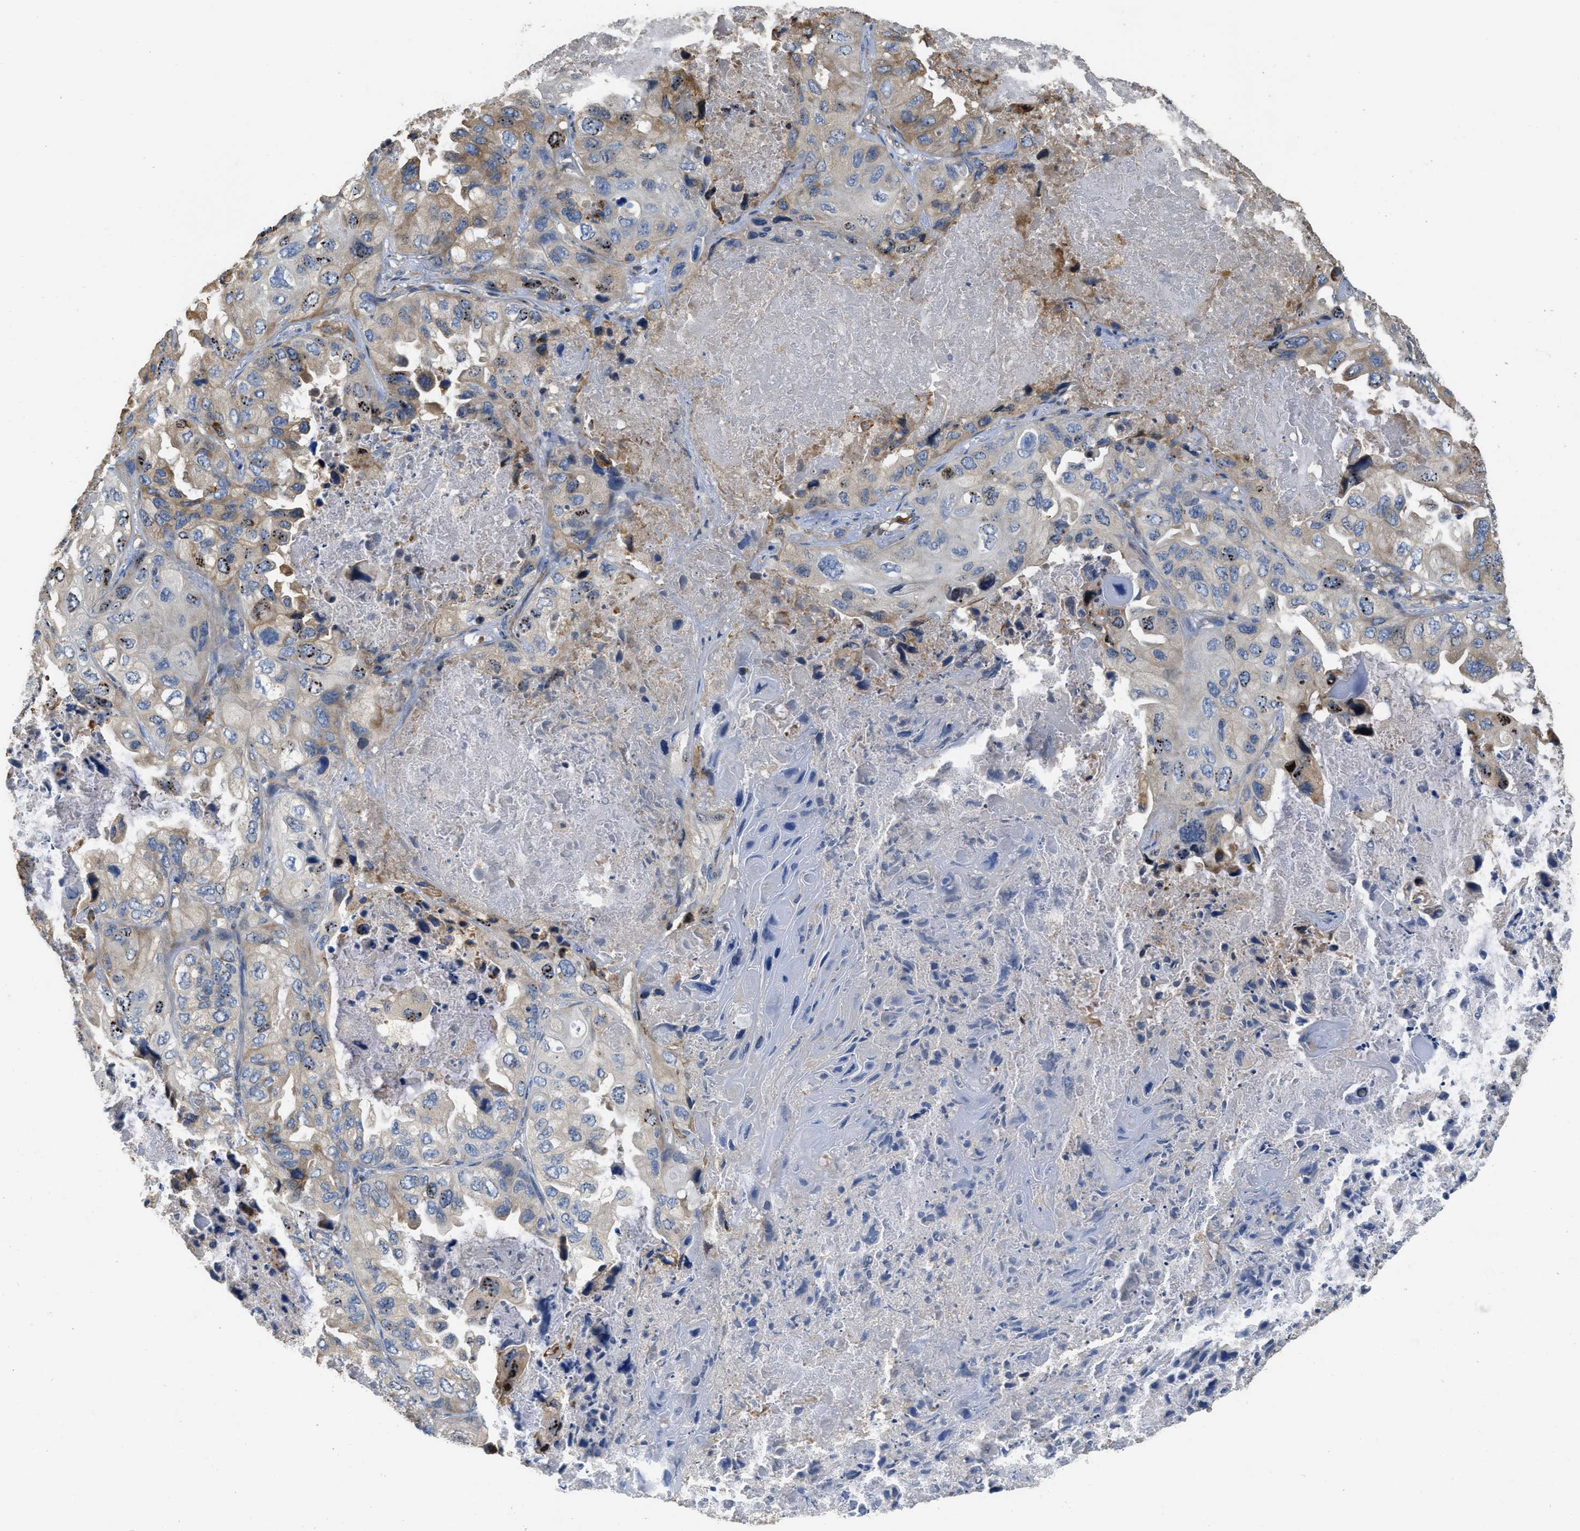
{"staining": {"intensity": "moderate", "quantity": "<25%", "location": "cytoplasmic/membranous"}, "tissue": "lung cancer", "cell_type": "Tumor cells", "image_type": "cancer", "snomed": [{"axis": "morphology", "description": "Squamous cell carcinoma, NOS"}, {"axis": "topography", "description": "Lung"}], "caption": "Immunohistochemical staining of lung cancer displays low levels of moderate cytoplasmic/membranous protein expression in about <25% of tumor cells.", "gene": "RIPK2", "patient": {"sex": "female", "age": 73}}